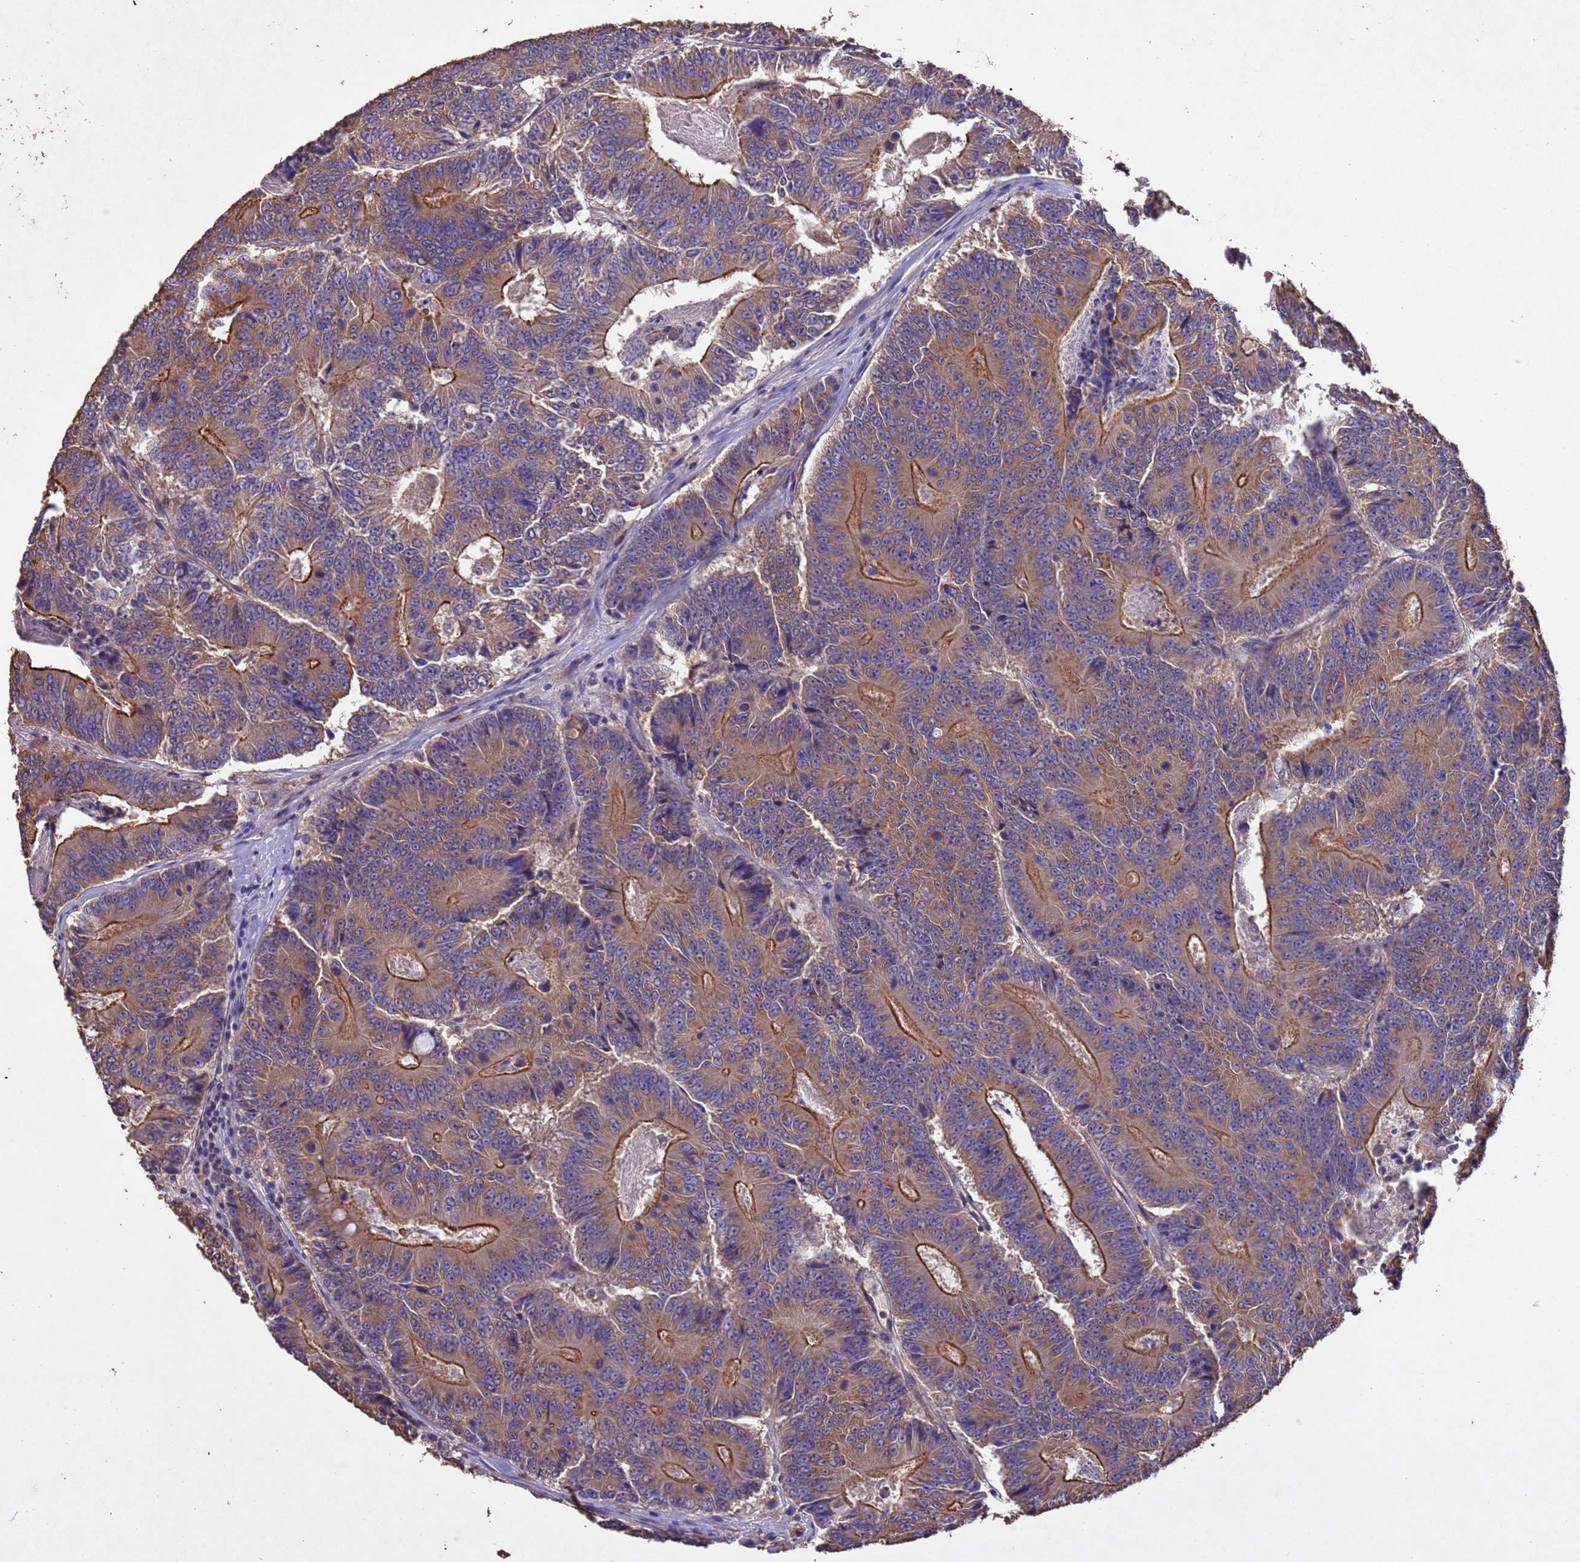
{"staining": {"intensity": "strong", "quantity": "25%-75%", "location": "cytoplasmic/membranous"}, "tissue": "colorectal cancer", "cell_type": "Tumor cells", "image_type": "cancer", "snomed": [{"axis": "morphology", "description": "Adenocarcinoma, NOS"}, {"axis": "topography", "description": "Colon"}], "caption": "Colorectal cancer (adenocarcinoma) tissue reveals strong cytoplasmic/membranous positivity in approximately 25%-75% of tumor cells, visualized by immunohistochemistry.", "gene": "MTX3", "patient": {"sex": "male", "age": 83}}